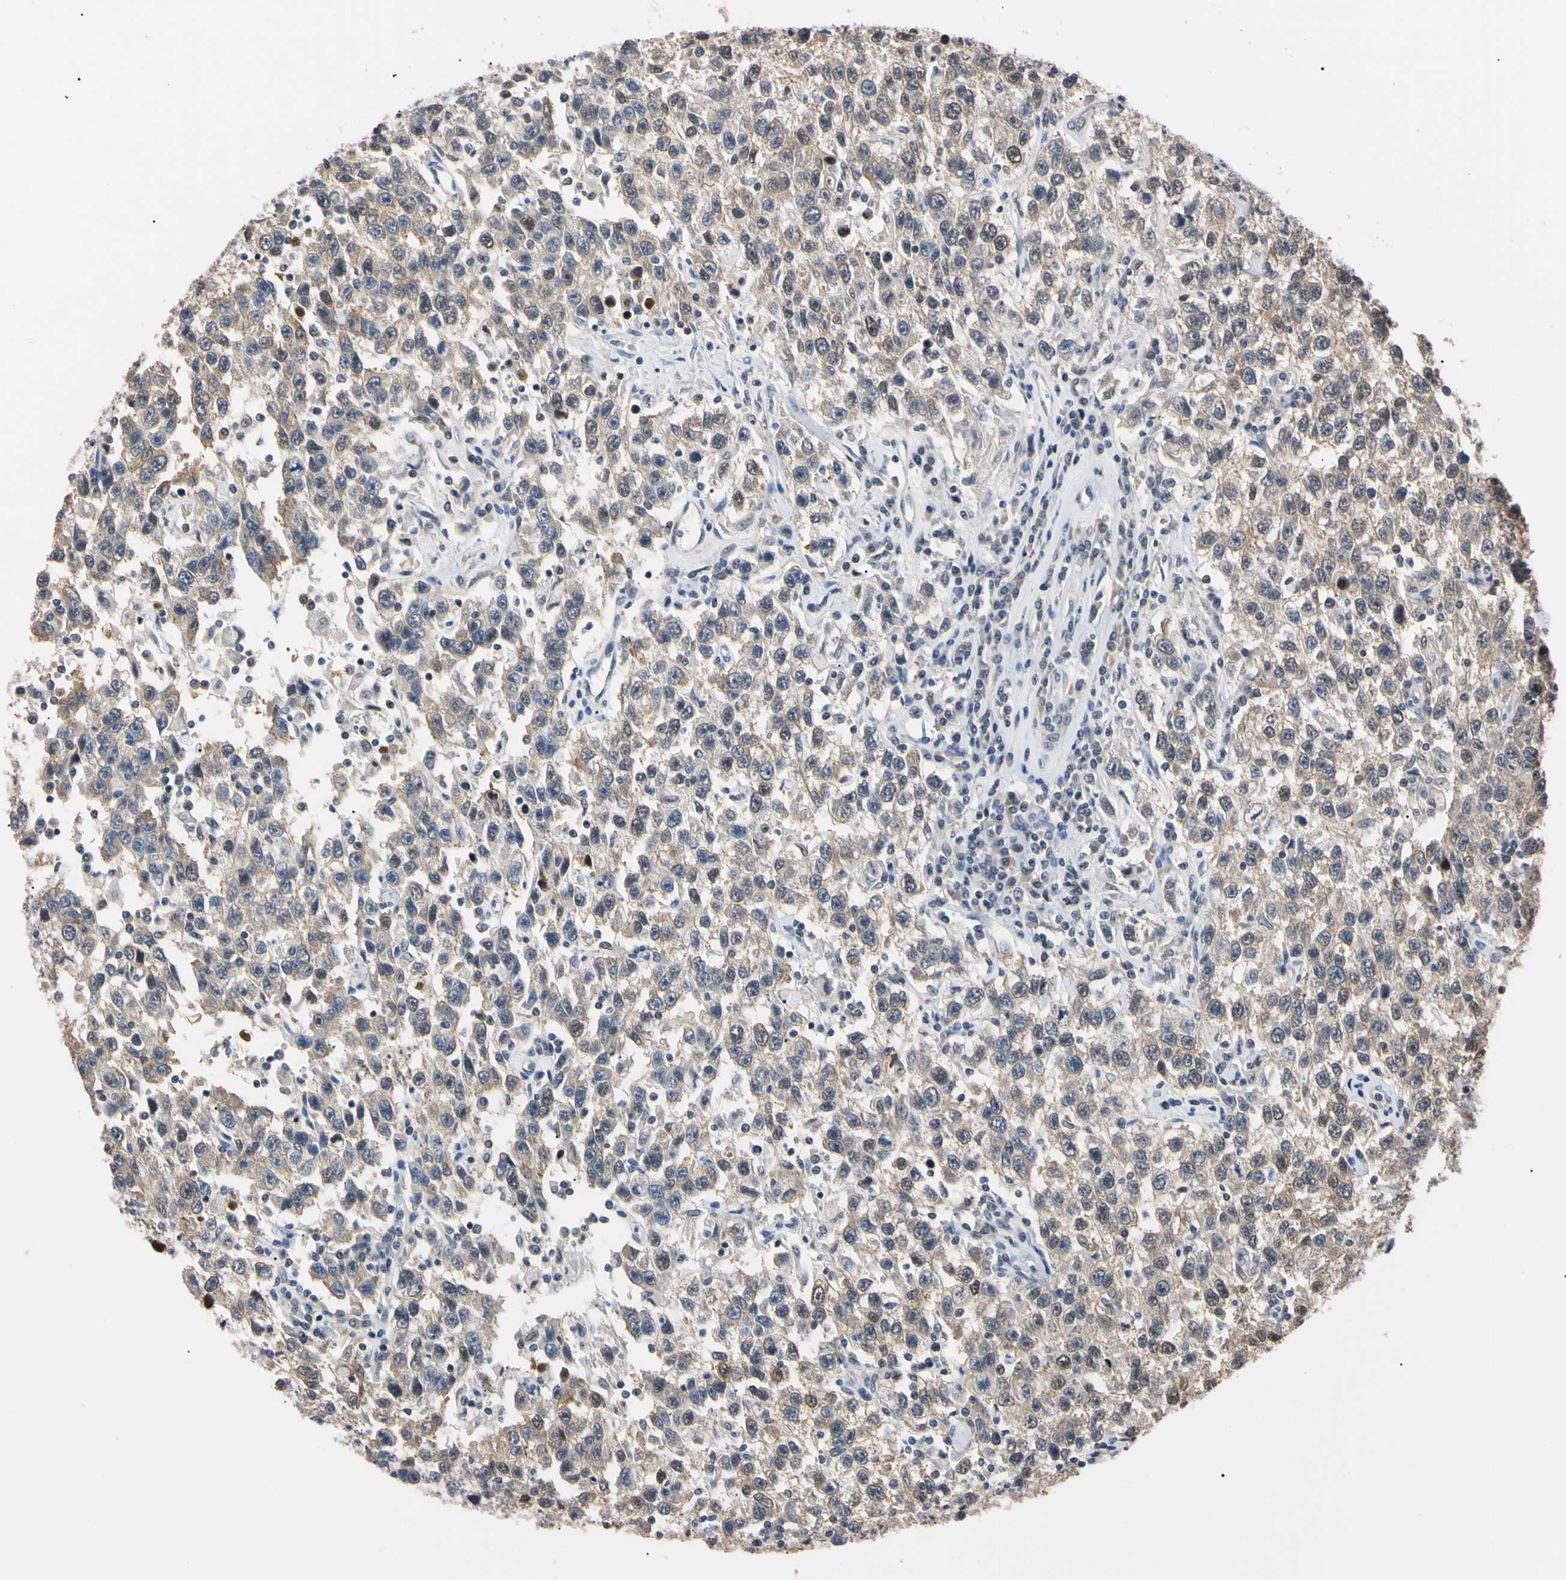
{"staining": {"intensity": "weak", "quantity": ">75%", "location": "cytoplasmic/membranous"}, "tissue": "testis cancer", "cell_type": "Tumor cells", "image_type": "cancer", "snomed": [{"axis": "morphology", "description": "Seminoma, NOS"}, {"axis": "topography", "description": "Testis"}], "caption": "Tumor cells show weak cytoplasmic/membranous positivity in about >75% of cells in testis seminoma.", "gene": "RARS1", "patient": {"sex": "male", "age": 41}}